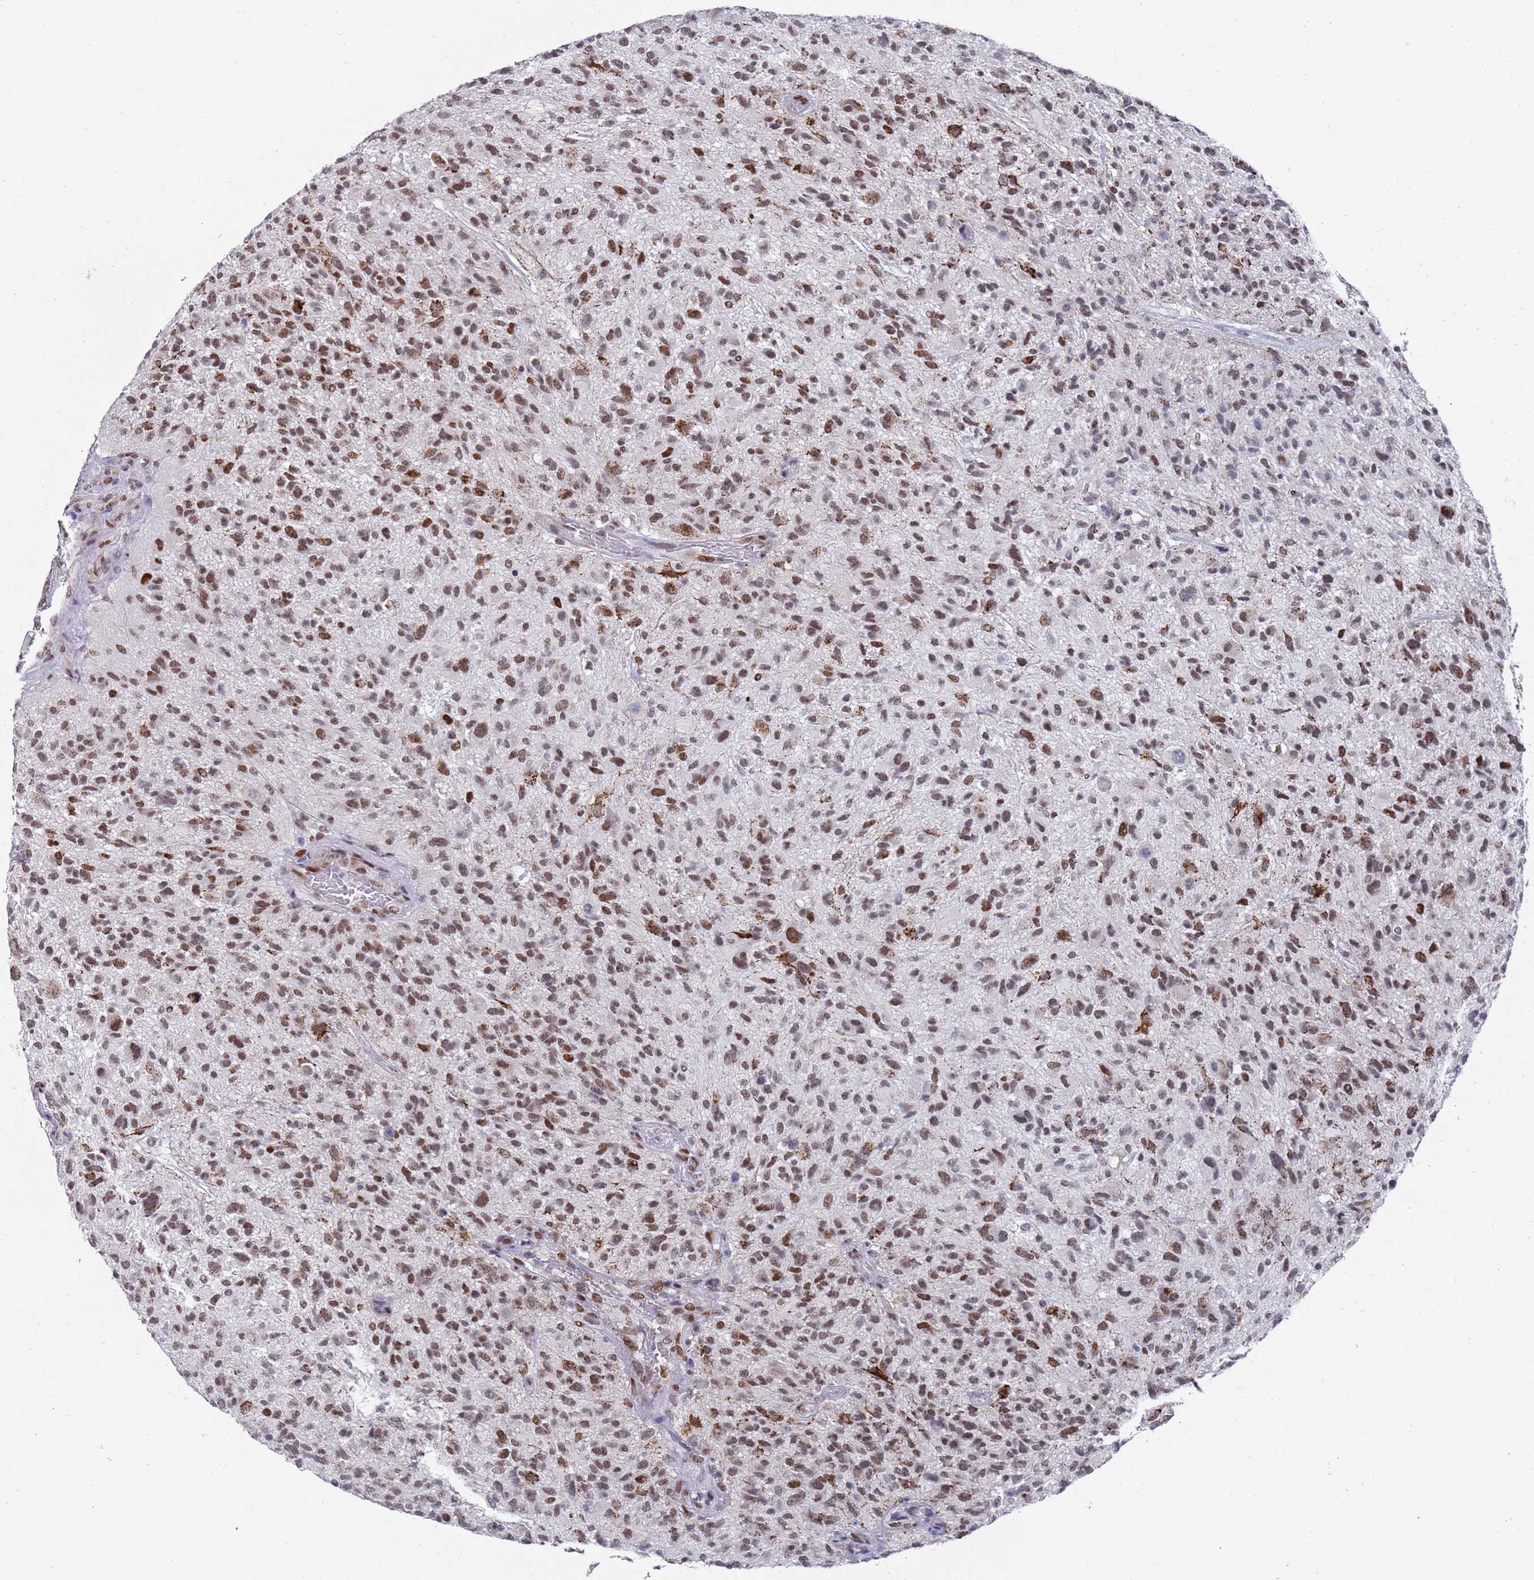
{"staining": {"intensity": "moderate", "quantity": ">75%", "location": "nuclear"}, "tissue": "glioma", "cell_type": "Tumor cells", "image_type": "cancer", "snomed": [{"axis": "morphology", "description": "Glioma, malignant, High grade"}, {"axis": "topography", "description": "Brain"}], "caption": "Protein expression analysis of malignant glioma (high-grade) exhibits moderate nuclear staining in about >75% of tumor cells.", "gene": "COPS6", "patient": {"sex": "male", "age": 47}}